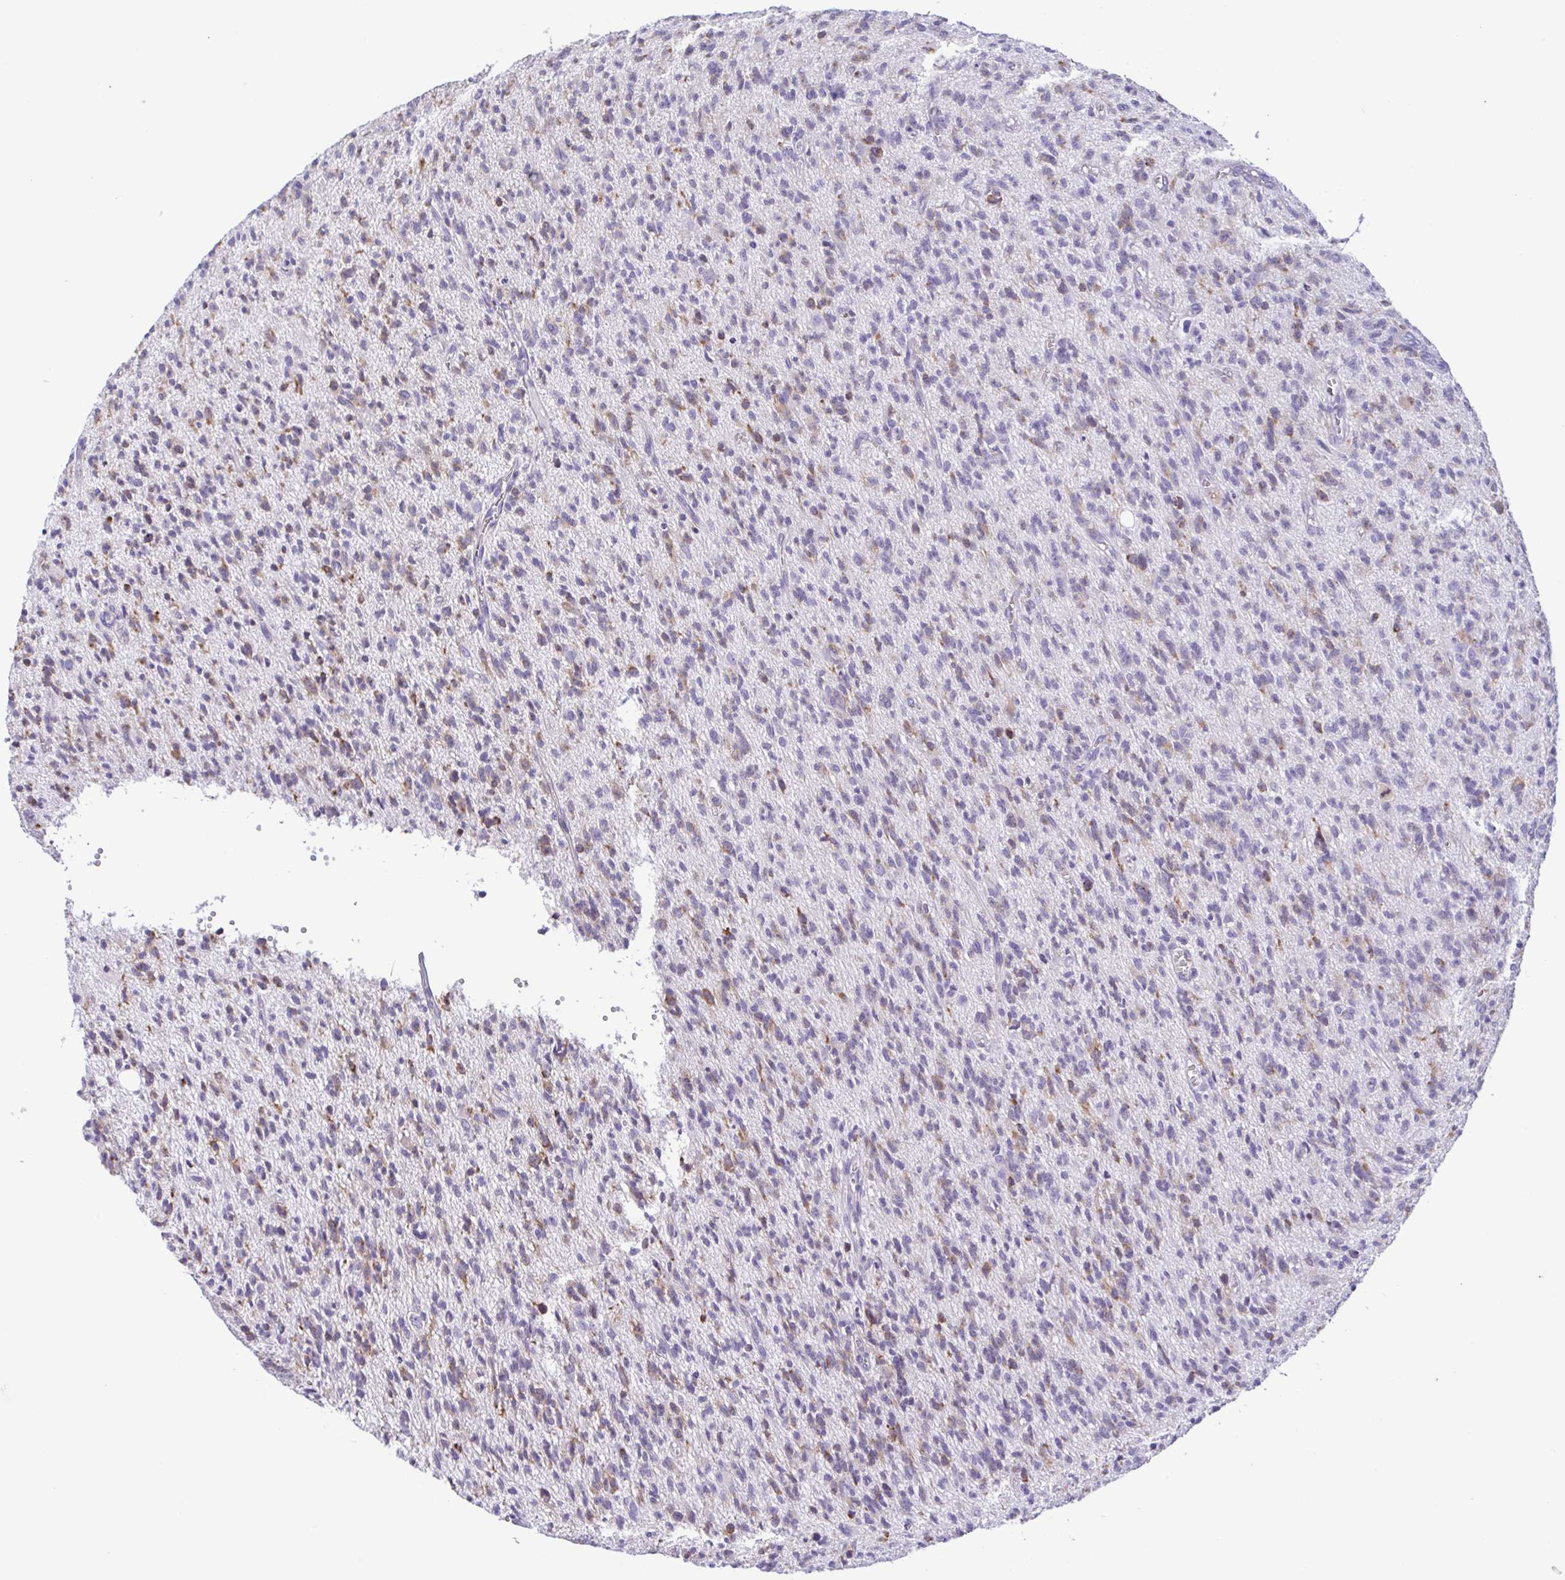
{"staining": {"intensity": "weak", "quantity": "<25%", "location": "cytoplasmic/membranous"}, "tissue": "glioma", "cell_type": "Tumor cells", "image_type": "cancer", "snomed": [{"axis": "morphology", "description": "Glioma, malignant, Low grade"}, {"axis": "topography", "description": "Brain"}], "caption": "The histopathology image demonstrates no staining of tumor cells in glioma.", "gene": "TNNI3", "patient": {"sex": "male", "age": 64}}